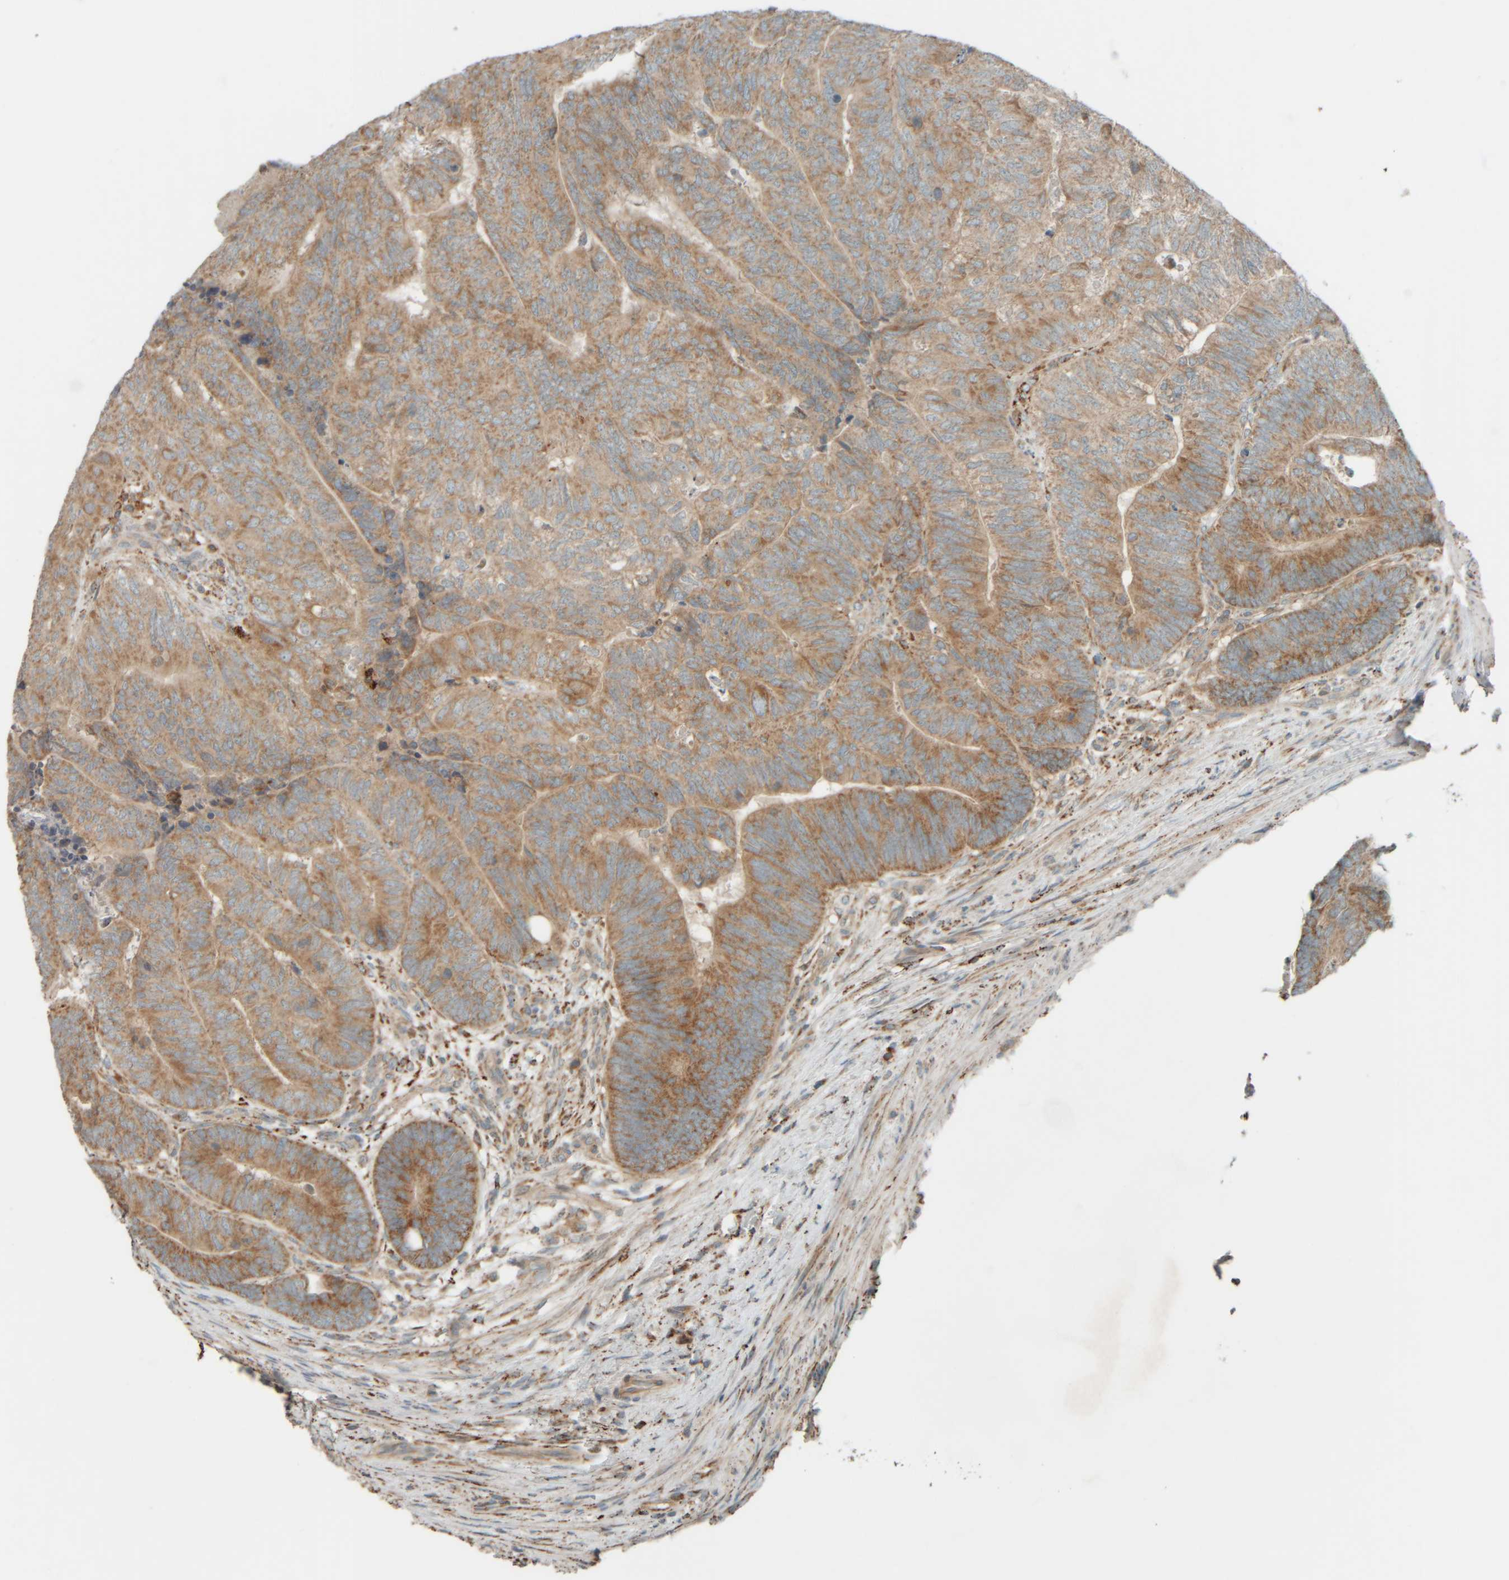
{"staining": {"intensity": "moderate", "quantity": ">75%", "location": "cytoplasmic/membranous"}, "tissue": "colorectal cancer", "cell_type": "Tumor cells", "image_type": "cancer", "snomed": [{"axis": "morphology", "description": "Adenocarcinoma, NOS"}, {"axis": "topography", "description": "Colon"}], "caption": "Human colorectal adenocarcinoma stained for a protein (brown) shows moderate cytoplasmic/membranous positive staining in about >75% of tumor cells.", "gene": "SPAG5", "patient": {"sex": "female", "age": 67}}